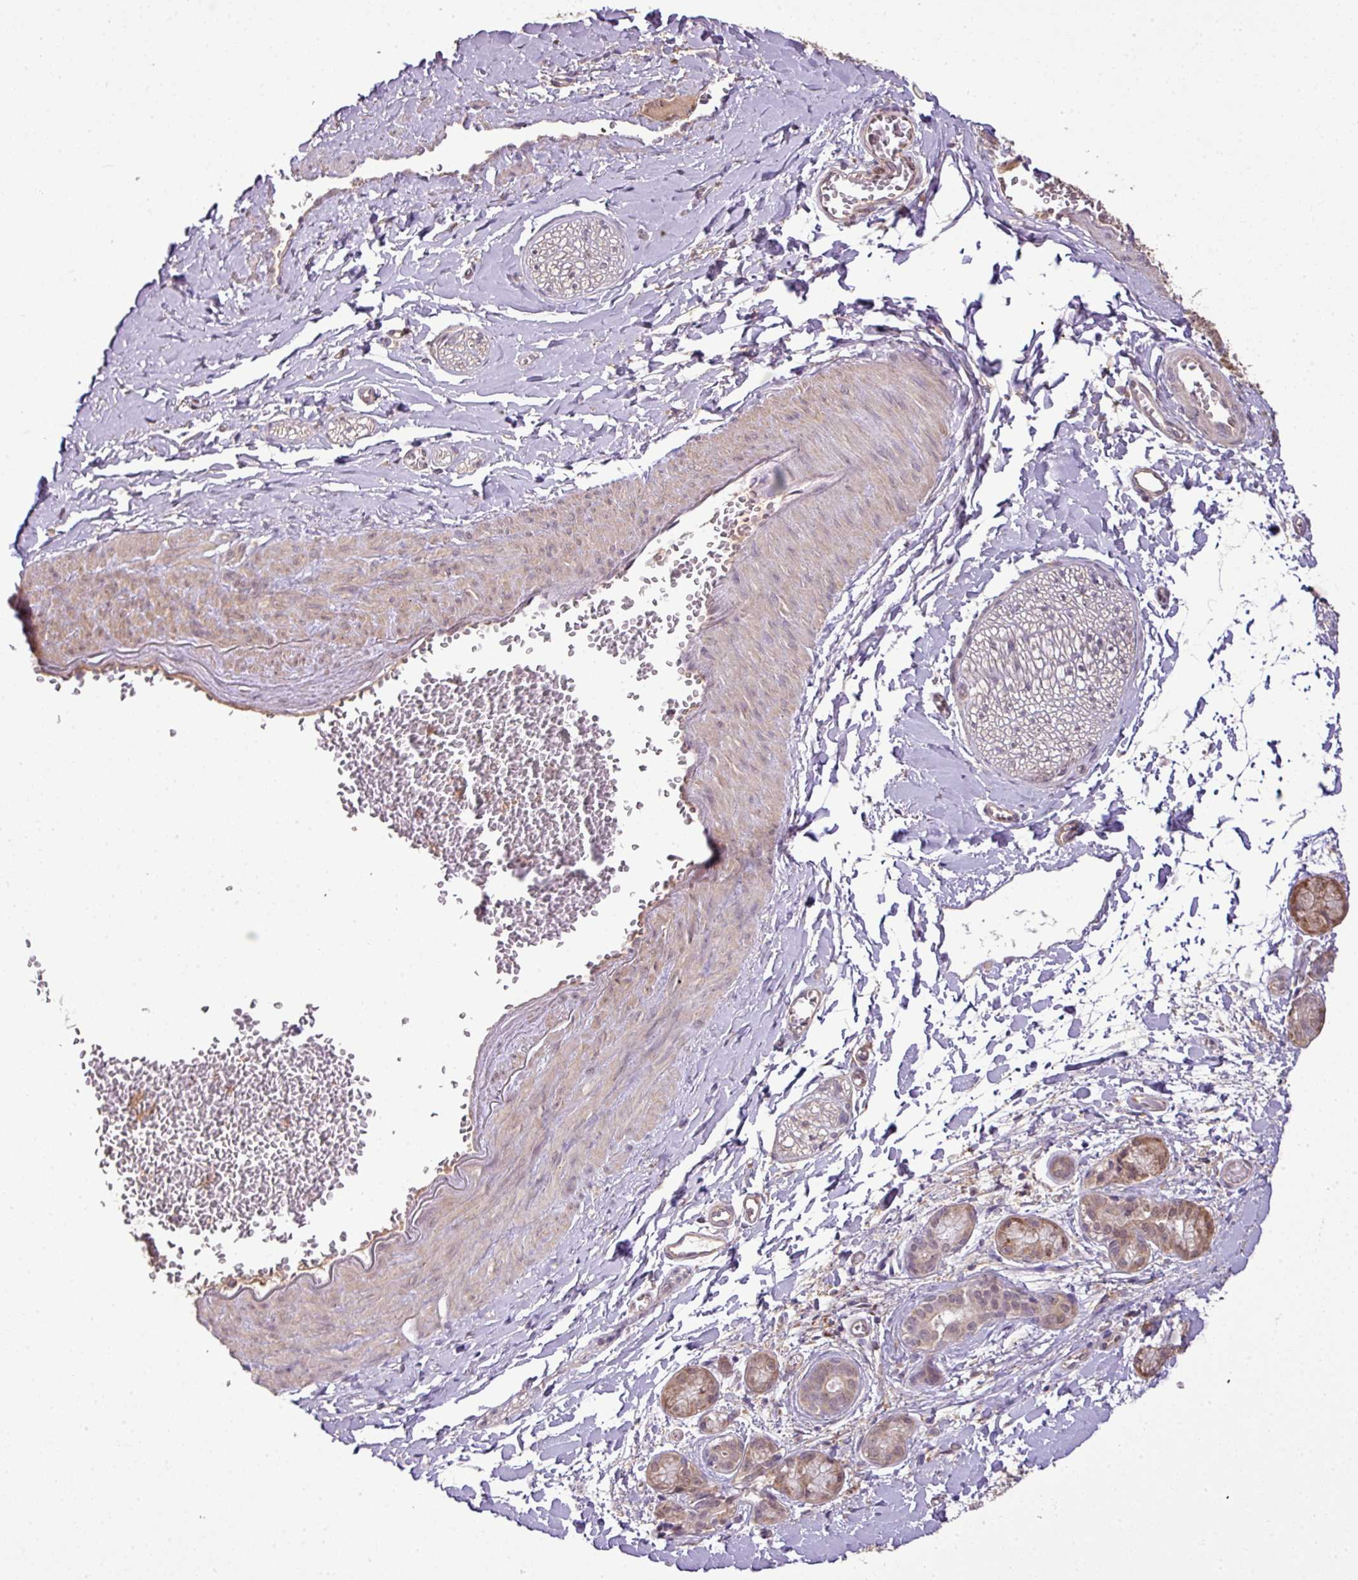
{"staining": {"intensity": "weak", "quantity": "<25%", "location": "cytoplasmic/membranous"}, "tissue": "adipose tissue", "cell_type": "Adipocytes", "image_type": "normal", "snomed": [{"axis": "morphology", "description": "Normal tissue, NOS"}, {"axis": "topography", "description": "Salivary gland"}, {"axis": "topography", "description": "Peripheral nerve tissue"}], "caption": "Immunohistochemistry (IHC) histopathology image of benign adipose tissue: human adipose tissue stained with DAB (3,3'-diaminobenzidine) reveals no significant protein expression in adipocytes.", "gene": "DNAAF4", "patient": {"sex": "female", "age": 24}}